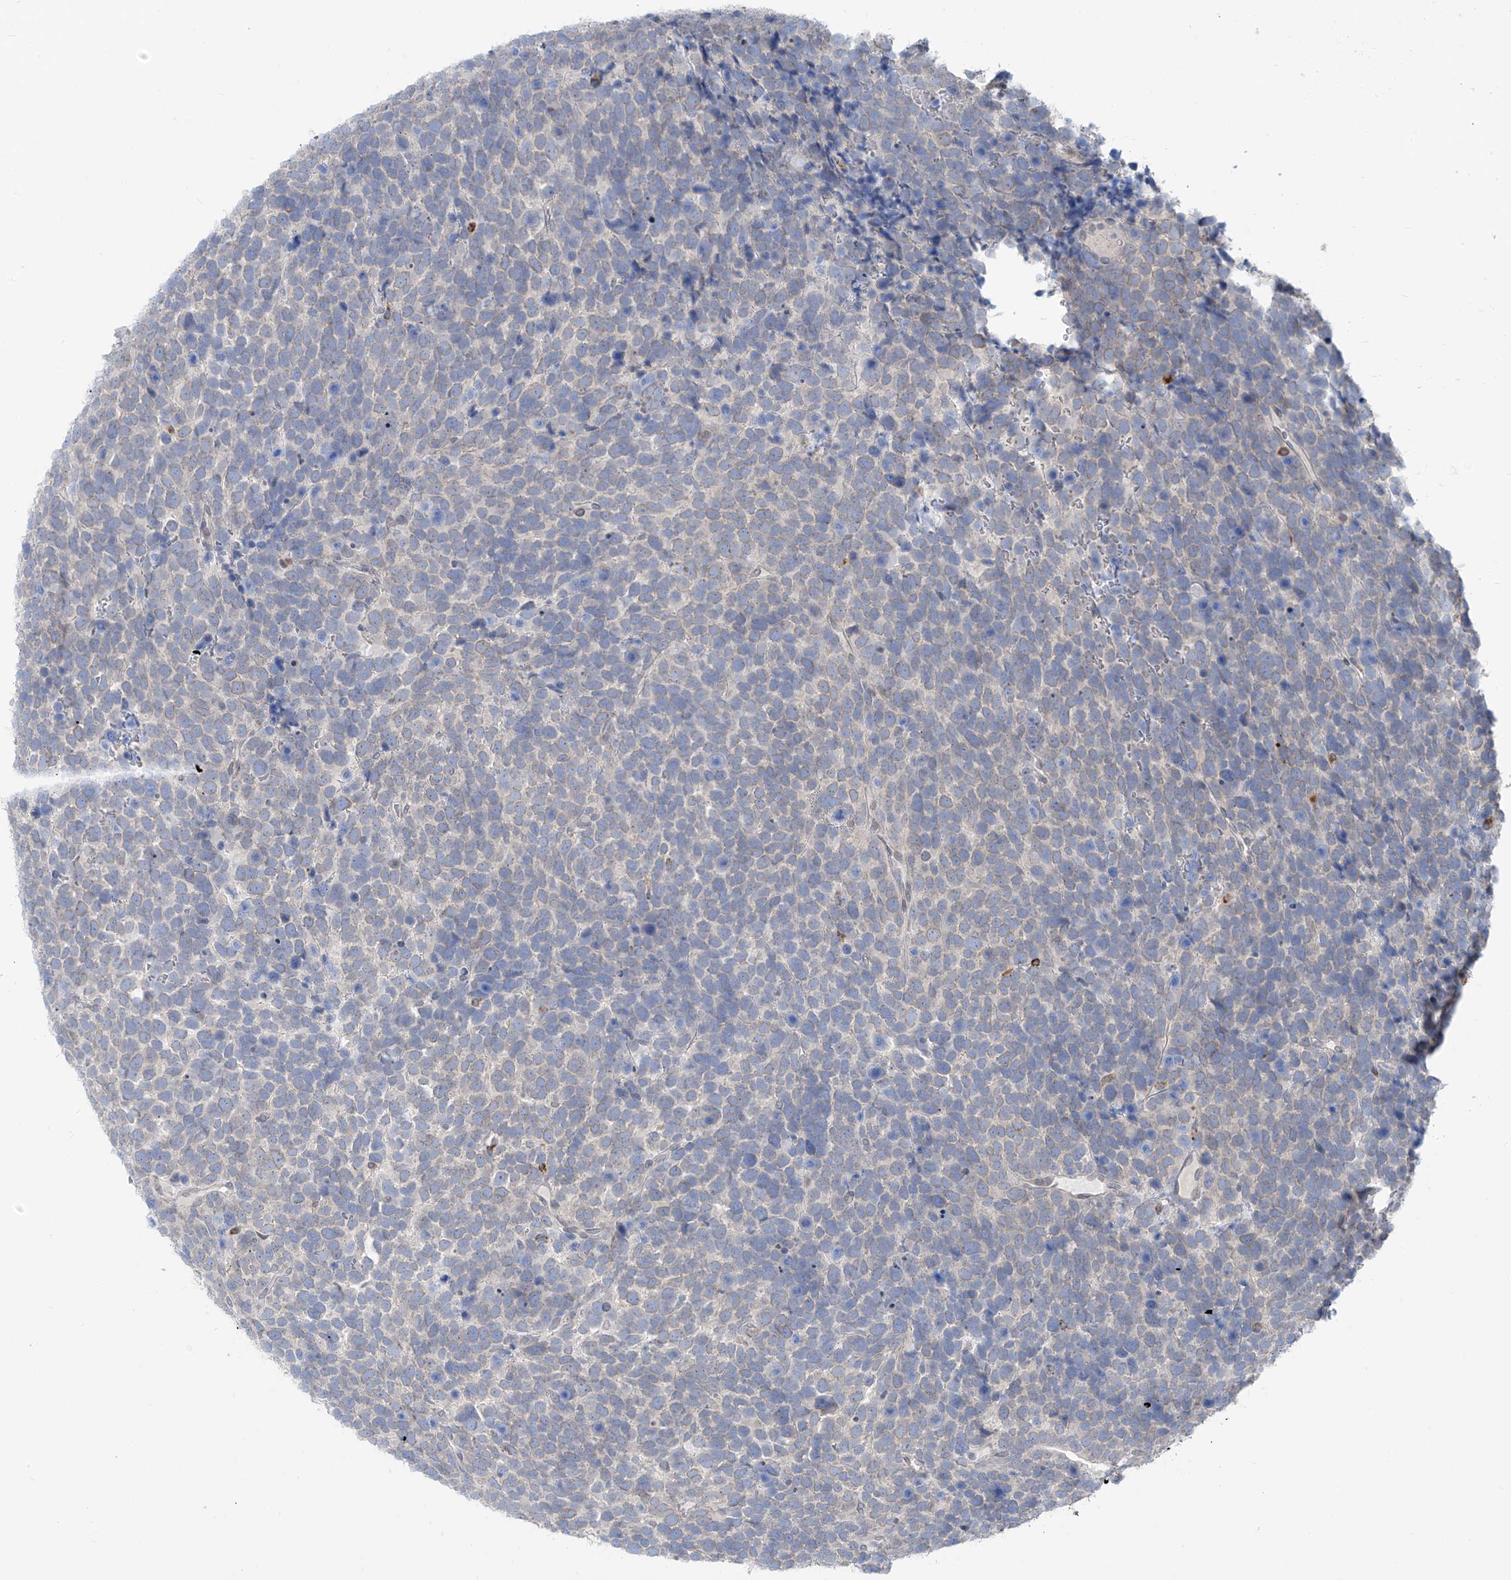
{"staining": {"intensity": "weak", "quantity": "25%-75%", "location": "cytoplasmic/membranous,nuclear"}, "tissue": "urothelial cancer", "cell_type": "Tumor cells", "image_type": "cancer", "snomed": [{"axis": "morphology", "description": "Urothelial carcinoma, High grade"}, {"axis": "topography", "description": "Urinary bladder"}], "caption": "High-grade urothelial carcinoma stained with a brown dye shows weak cytoplasmic/membranous and nuclear positive staining in about 25%-75% of tumor cells.", "gene": "KRTAP25-1", "patient": {"sex": "female", "age": 82}}